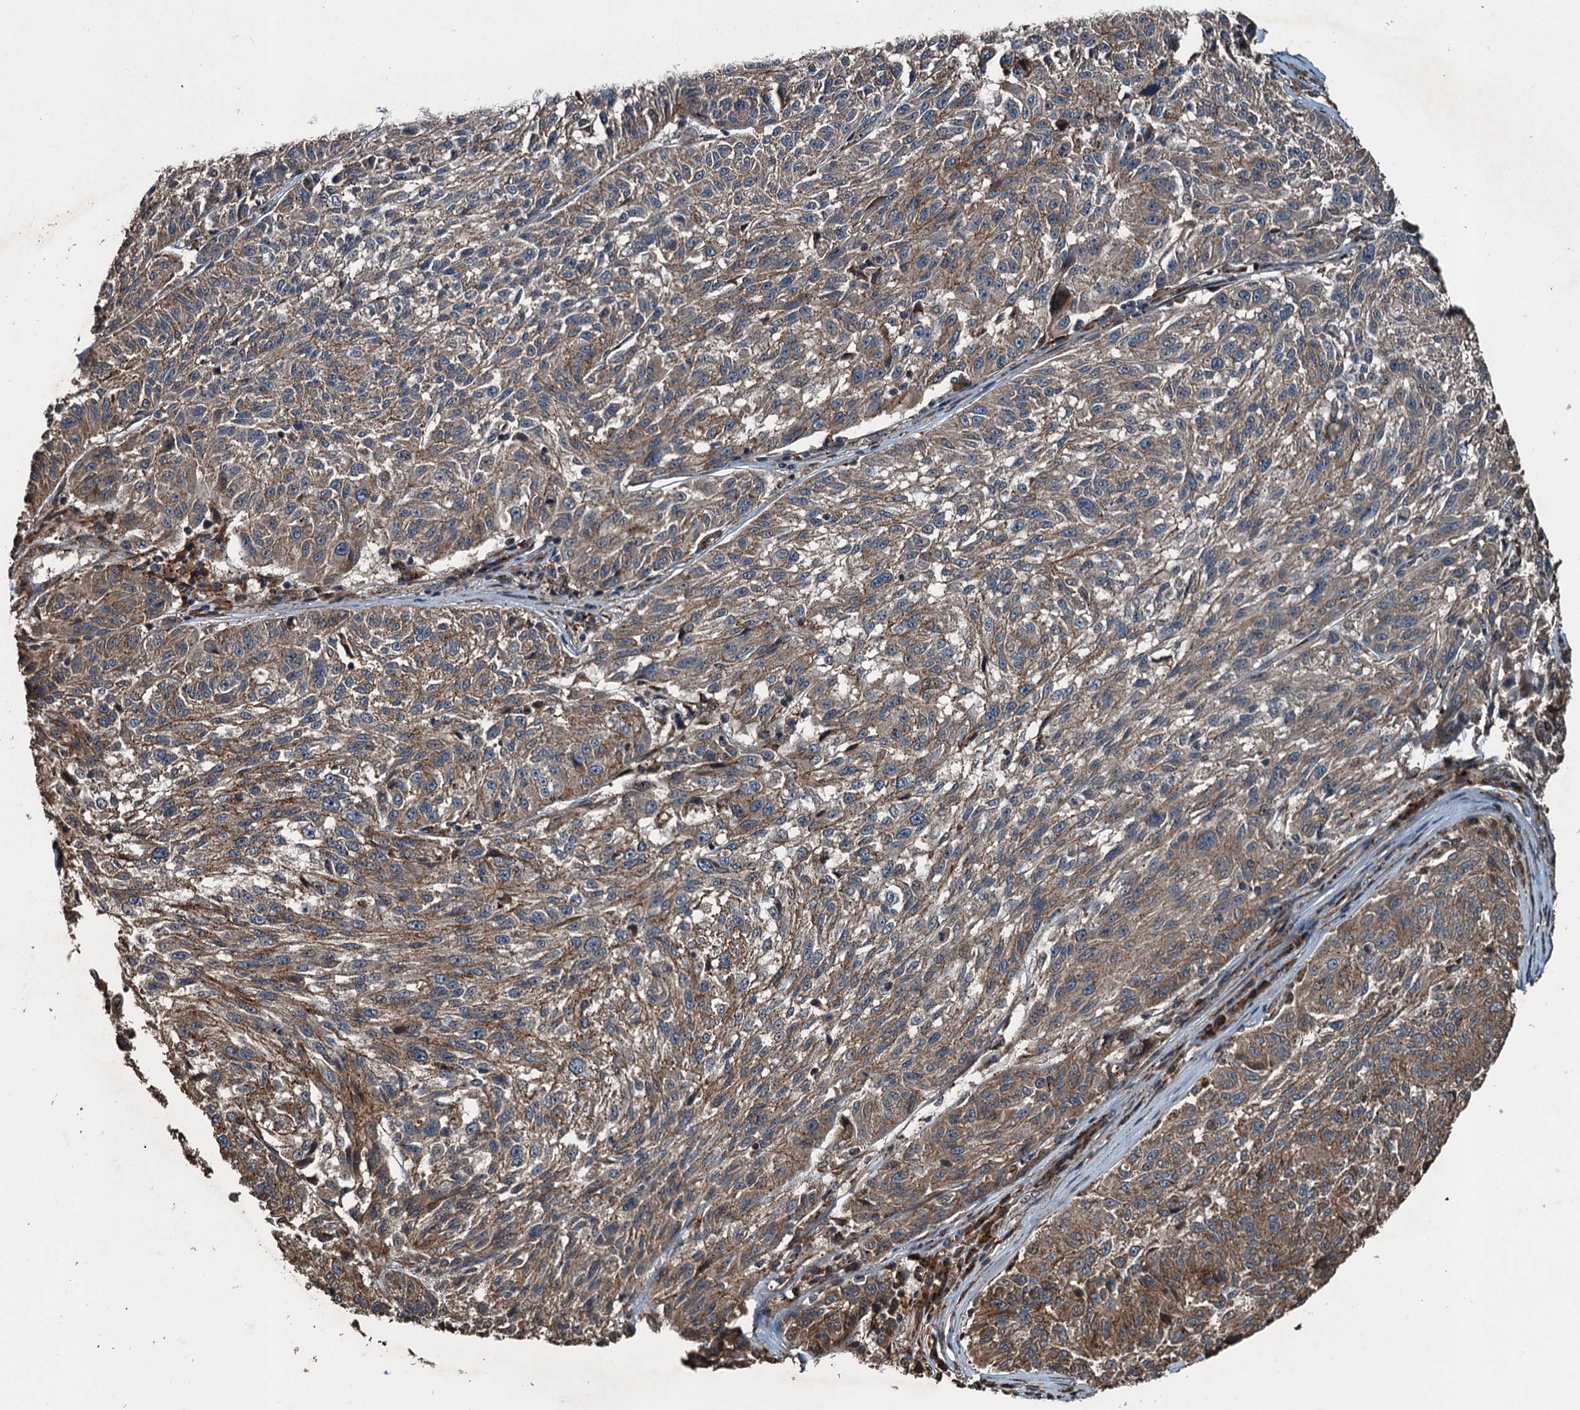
{"staining": {"intensity": "weak", "quantity": ">75%", "location": "cytoplasmic/membranous"}, "tissue": "melanoma", "cell_type": "Tumor cells", "image_type": "cancer", "snomed": [{"axis": "morphology", "description": "Malignant melanoma, NOS"}, {"axis": "topography", "description": "Skin"}], "caption": "Brown immunohistochemical staining in melanoma displays weak cytoplasmic/membranous staining in approximately >75% of tumor cells.", "gene": "TCTN1", "patient": {"sex": "male", "age": 53}}